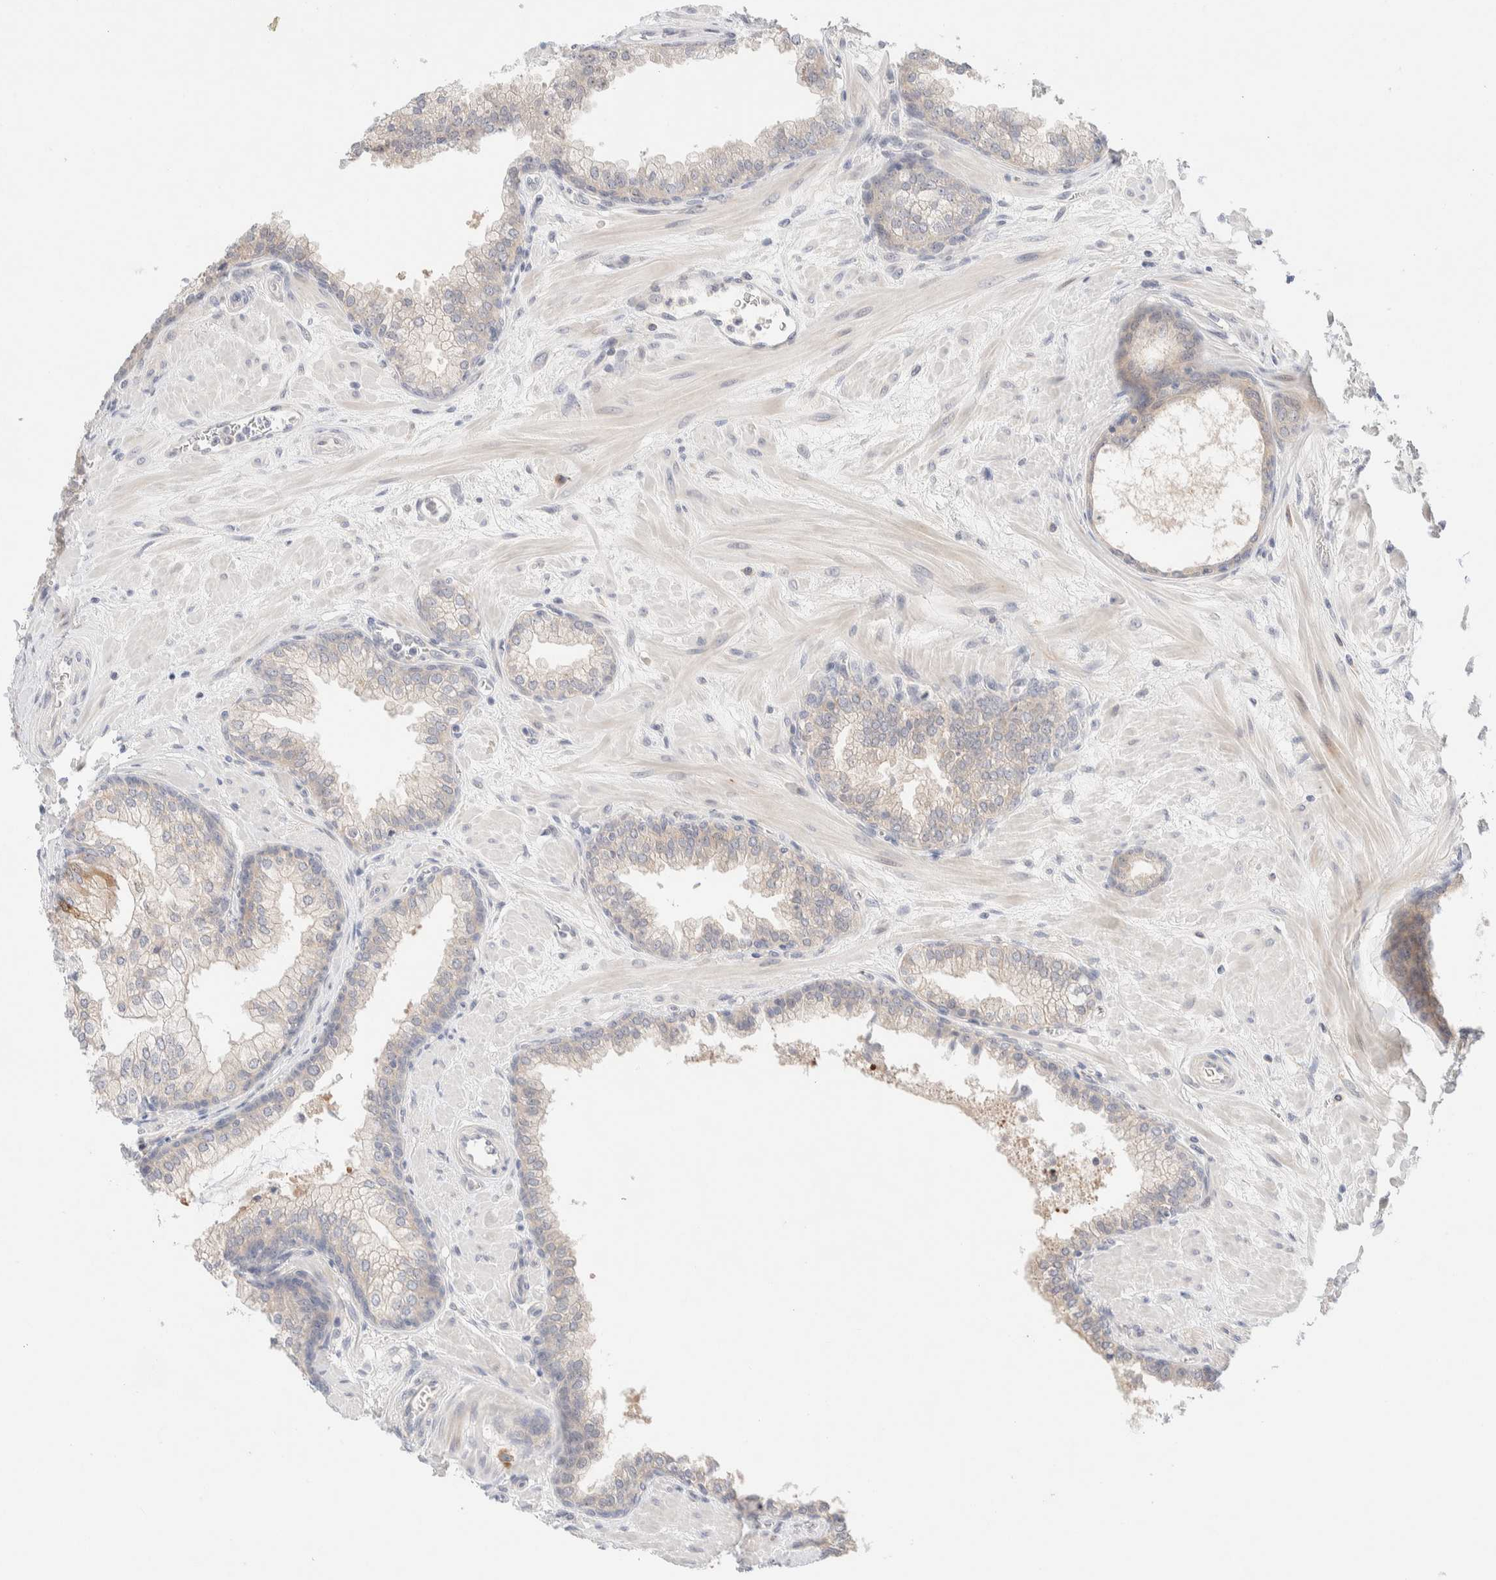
{"staining": {"intensity": "weak", "quantity": "<25%", "location": "cytoplasmic/membranous"}, "tissue": "prostate", "cell_type": "Glandular cells", "image_type": "normal", "snomed": [{"axis": "morphology", "description": "Normal tissue, NOS"}, {"axis": "morphology", "description": "Urothelial carcinoma, Low grade"}, {"axis": "topography", "description": "Urinary bladder"}, {"axis": "topography", "description": "Prostate"}], "caption": "The image displays no significant staining in glandular cells of prostate. The staining is performed using DAB brown chromogen with nuclei counter-stained in using hematoxylin.", "gene": "CHKA", "patient": {"sex": "male", "age": 60}}